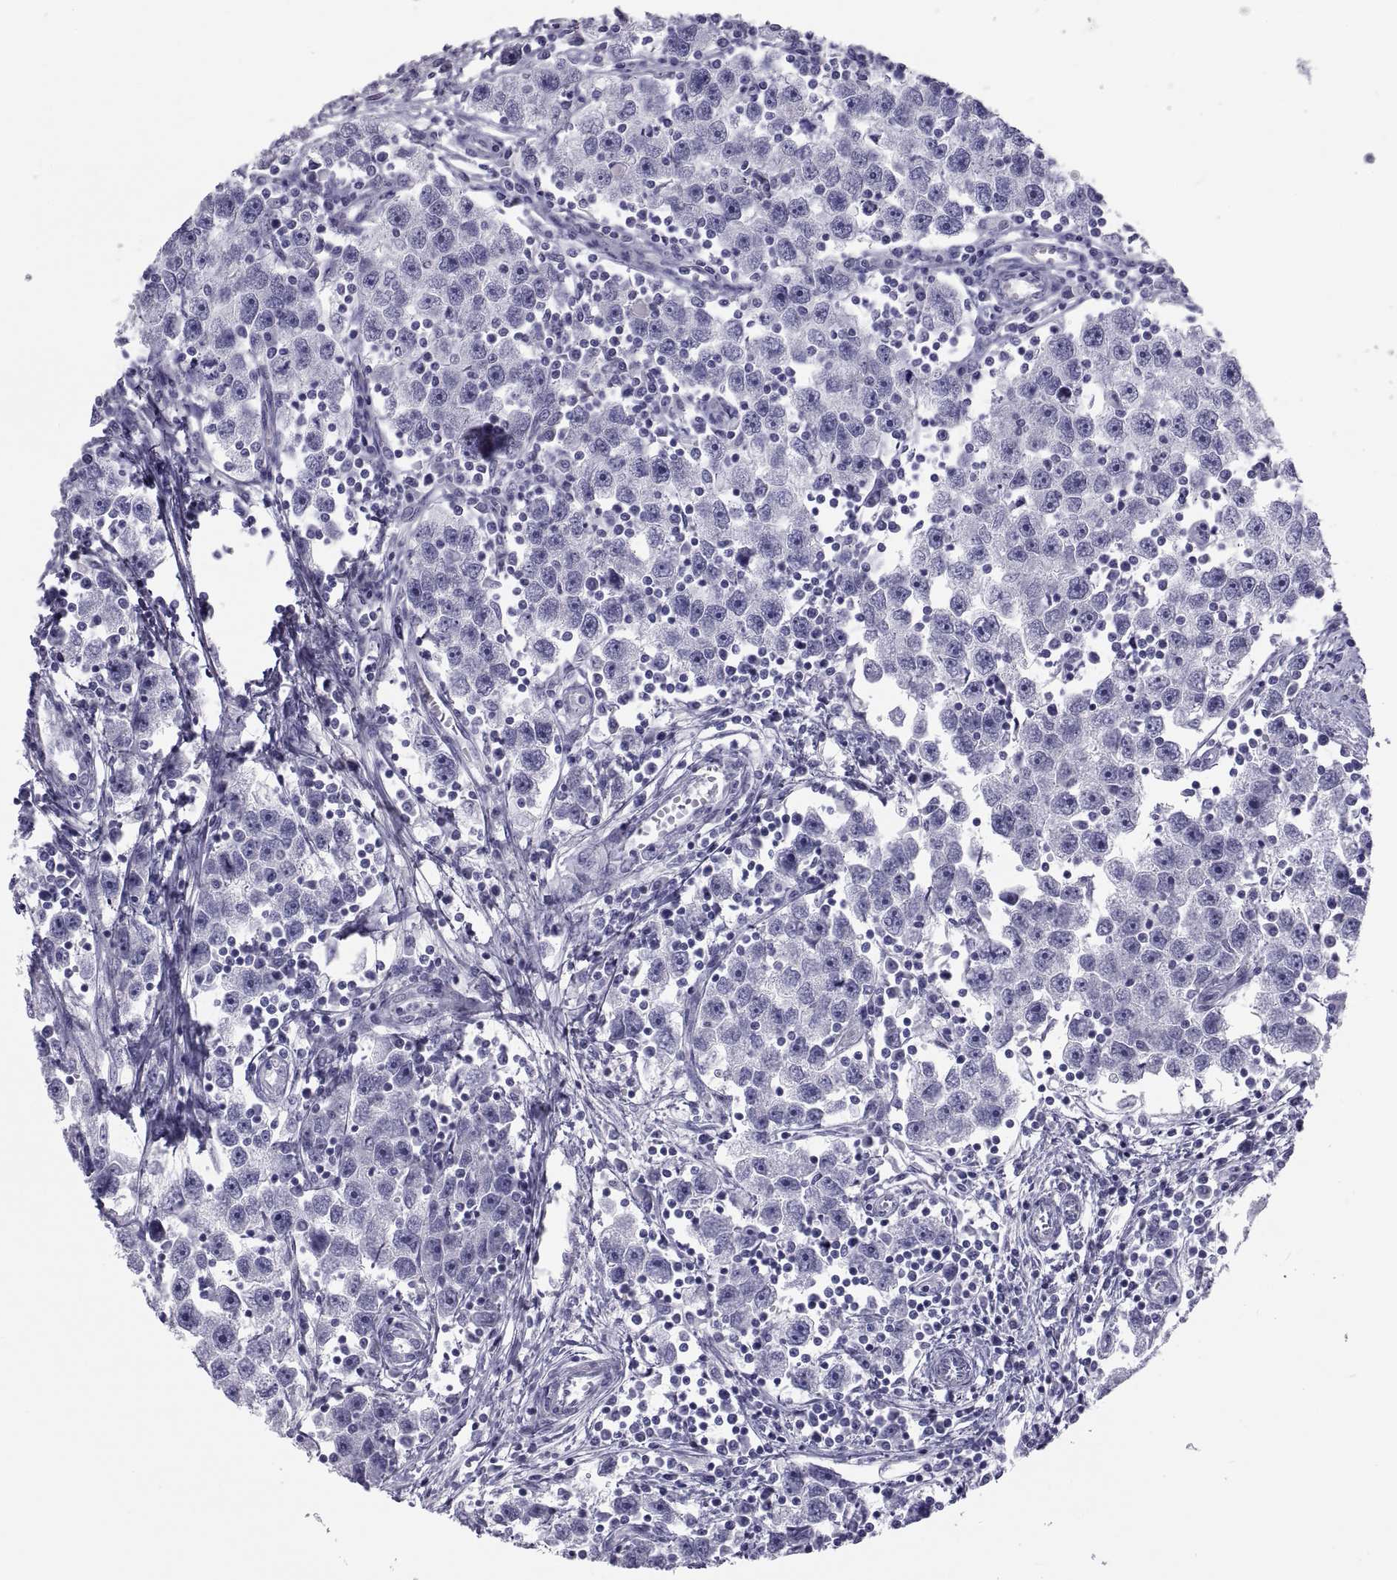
{"staining": {"intensity": "negative", "quantity": "none", "location": "none"}, "tissue": "testis cancer", "cell_type": "Tumor cells", "image_type": "cancer", "snomed": [{"axis": "morphology", "description": "Seminoma, NOS"}, {"axis": "topography", "description": "Testis"}], "caption": "Tumor cells are negative for brown protein staining in testis cancer.", "gene": "DEFB129", "patient": {"sex": "male", "age": 30}}